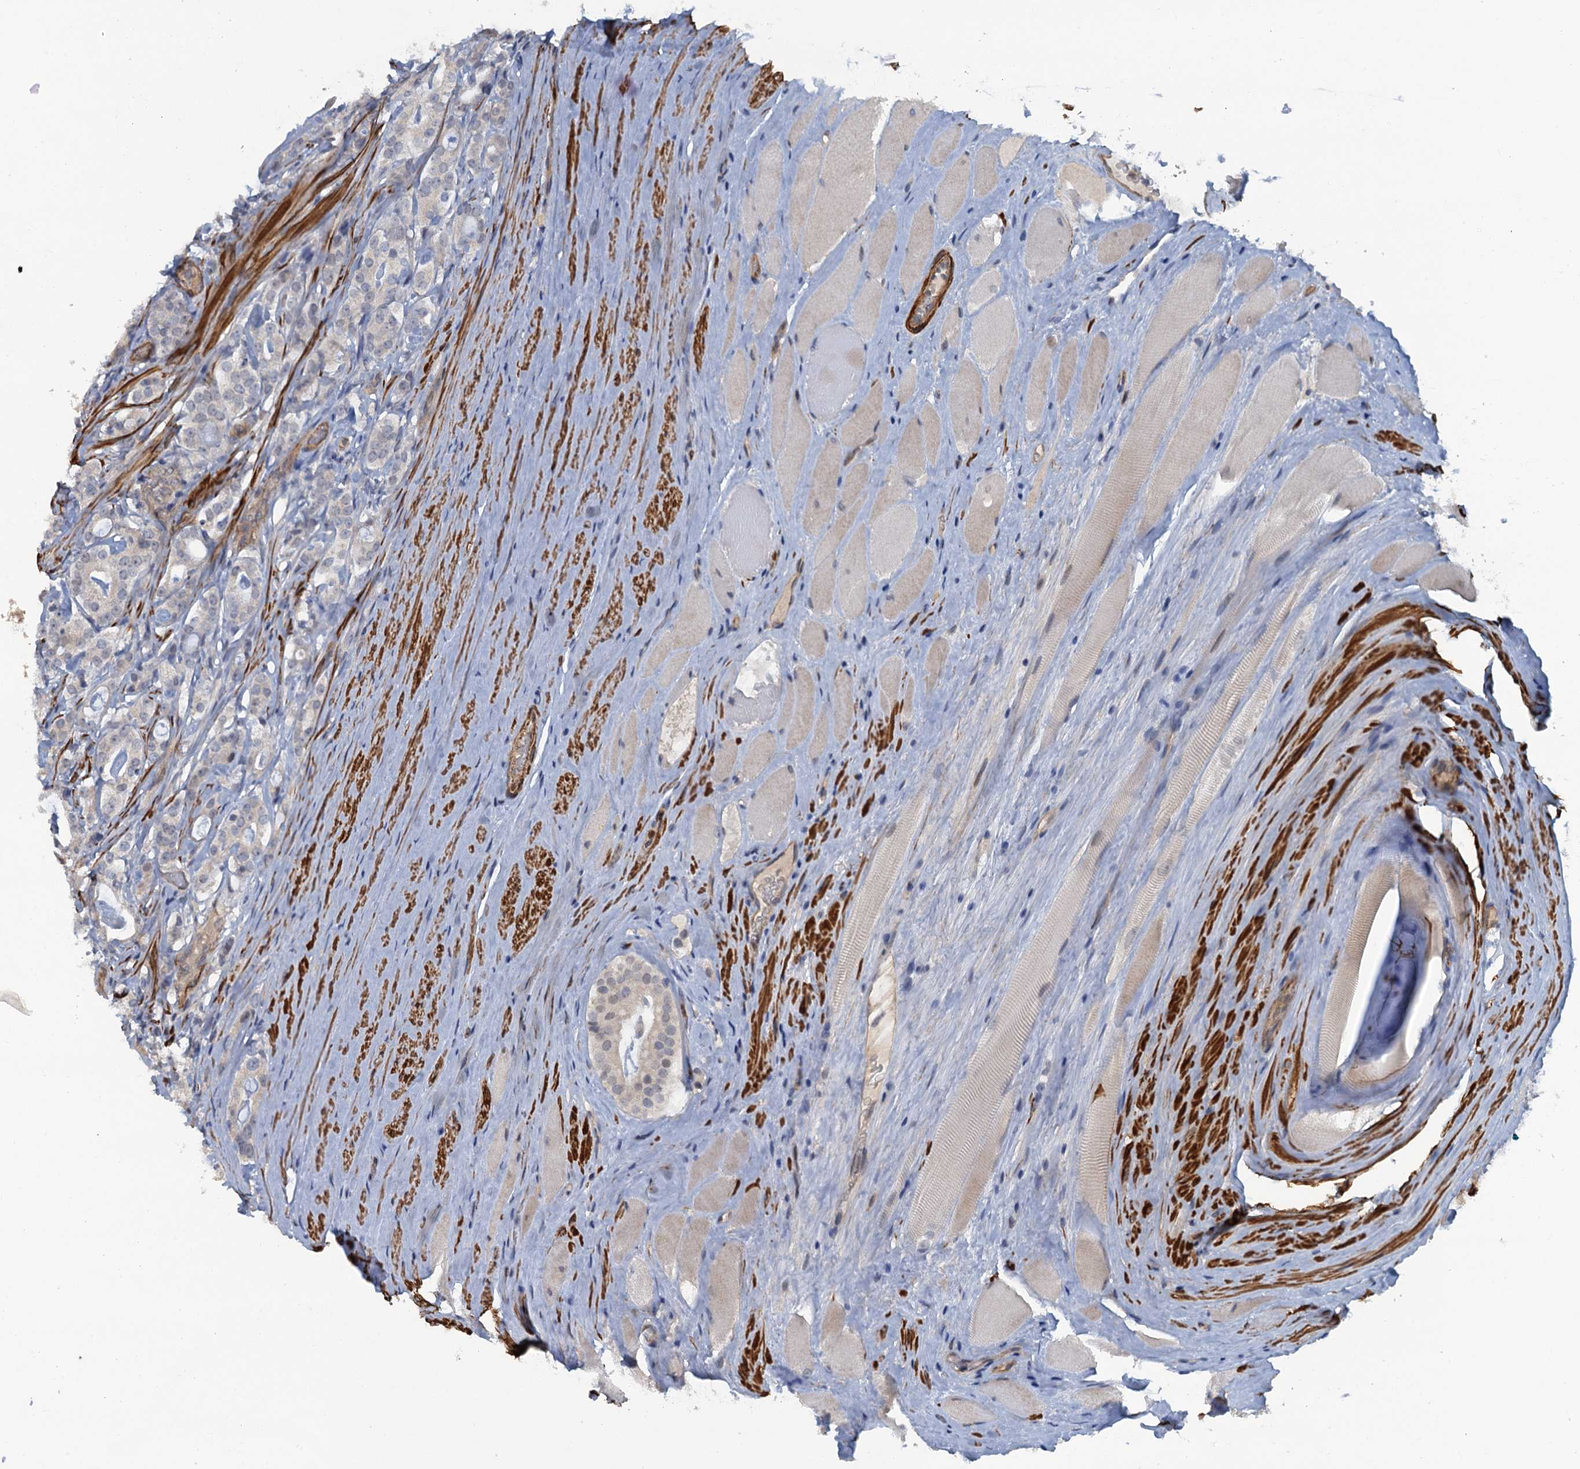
{"staining": {"intensity": "negative", "quantity": "none", "location": "none"}, "tissue": "prostate cancer", "cell_type": "Tumor cells", "image_type": "cancer", "snomed": [{"axis": "morphology", "description": "Adenocarcinoma, High grade"}, {"axis": "topography", "description": "Prostate"}], "caption": "Tumor cells show no significant protein positivity in prostate cancer (high-grade adenocarcinoma). Nuclei are stained in blue.", "gene": "MYO16", "patient": {"sex": "male", "age": 63}}